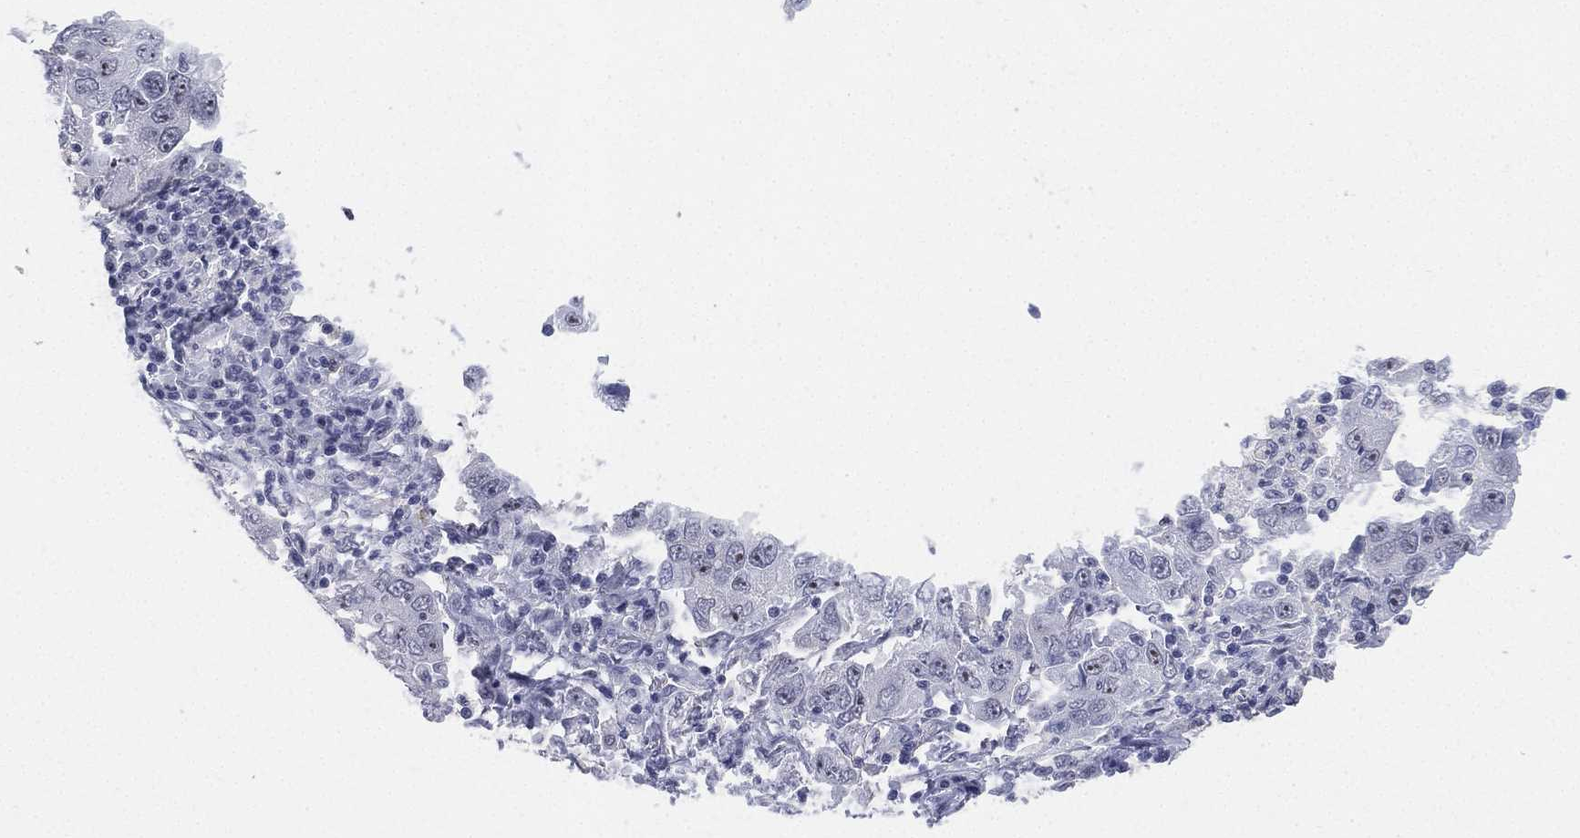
{"staining": {"intensity": "negative", "quantity": "none", "location": "none"}, "tissue": "lung cancer", "cell_type": "Tumor cells", "image_type": "cancer", "snomed": [{"axis": "morphology", "description": "Adenocarcinoma, NOS"}, {"axis": "topography", "description": "Lung"}], "caption": "Image shows no protein expression in tumor cells of adenocarcinoma (lung) tissue. (Stains: DAB immunohistochemistry (IHC) with hematoxylin counter stain, Microscopy: brightfield microscopy at high magnification).", "gene": "CD22", "patient": {"sex": "male", "age": 73}}